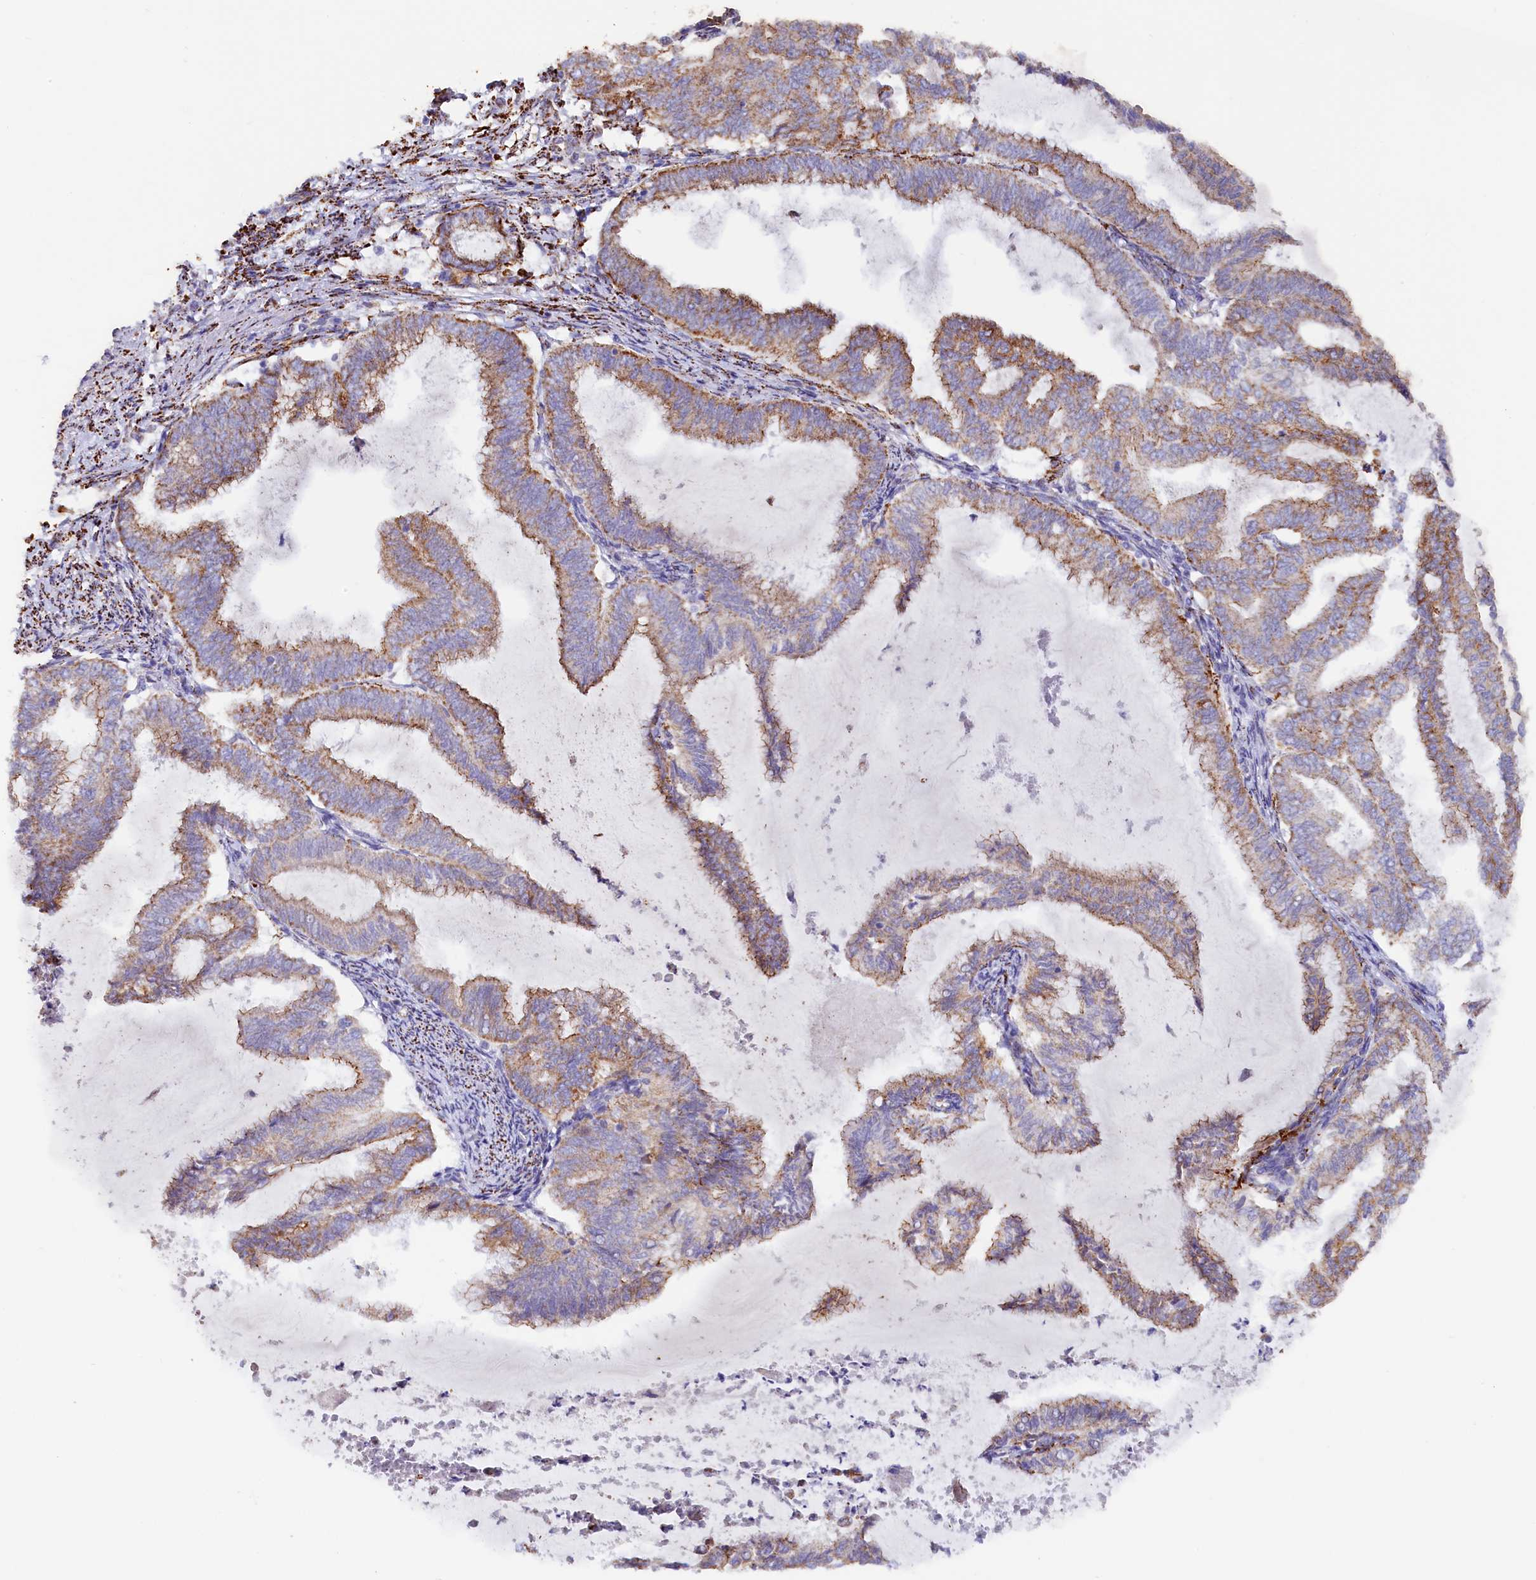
{"staining": {"intensity": "moderate", "quantity": ">75%", "location": "cytoplasmic/membranous"}, "tissue": "endometrial cancer", "cell_type": "Tumor cells", "image_type": "cancer", "snomed": [{"axis": "morphology", "description": "Adenocarcinoma, NOS"}, {"axis": "topography", "description": "Endometrium"}], "caption": "High-magnification brightfield microscopy of endometrial cancer (adenocarcinoma) stained with DAB (brown) and counterstained with hematoxylin (blue). tumor cells exhibit moderate cytoplasmic/membranous expression is appreciated in approximately>75% of cells.", "gene": "AKTIP", "patient": {"sex": "female", "age": 79}}